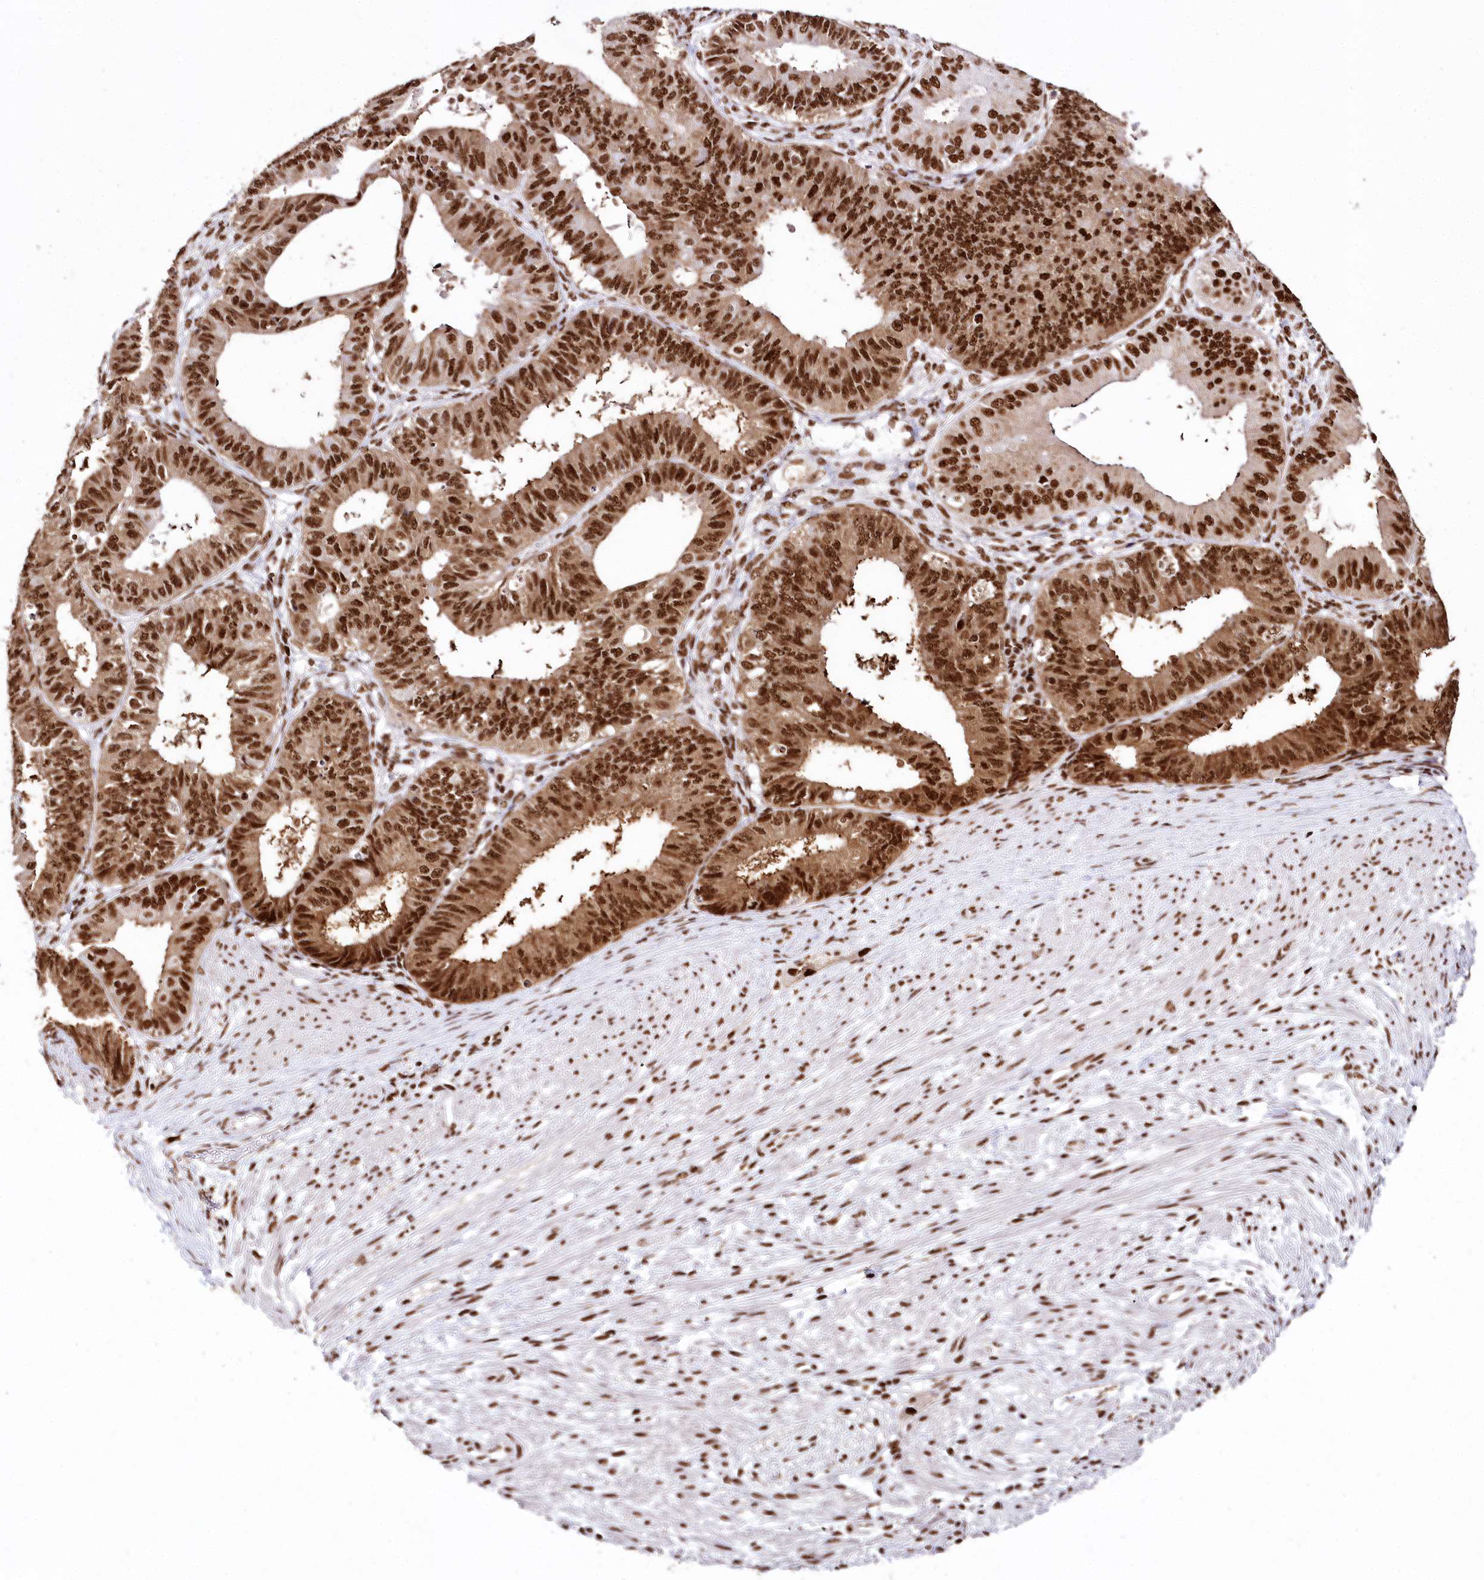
{"staining": {"intensity": "strong", "quantity": ">75%", "location": "cytoplasmic/membranous,nuclear"}, "tissue": "ovarian cancer", "cell_type": "Tumor cells", "image_type": "cancer", "snomed": [{"axis": "morphology", "description": "Carcinoma, endometroid"}, {"axis": "topography", "description": "Appendix"}, {"axis": "topography", "description": "Ovary"}], "caption": "Ovarian endometroid carcinoma stained with a protein marker displays strong staining in tumor cells.", "gene": "SMARCE1", "patient": {"sex": "female", "age": 42}}